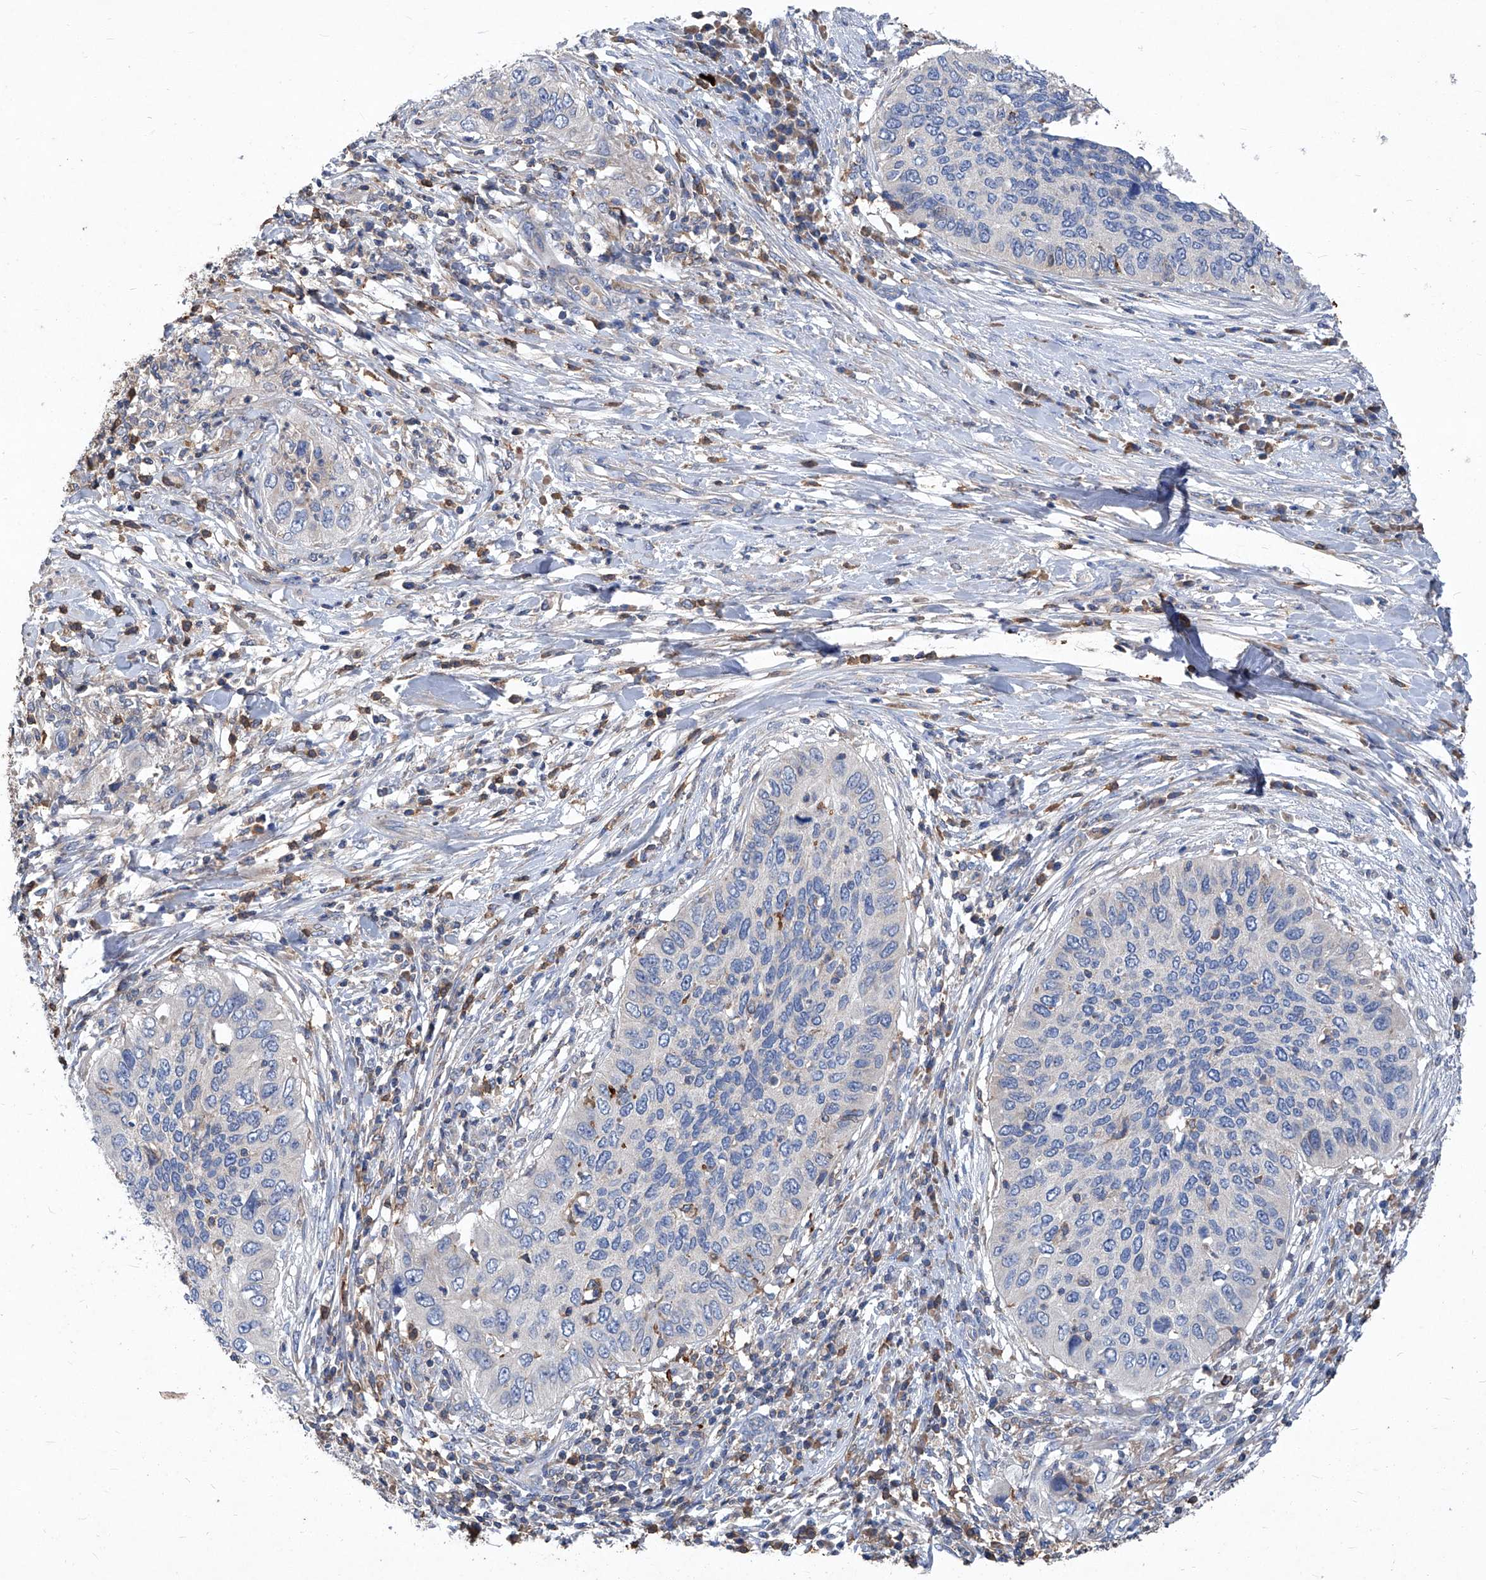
{"staining": {"intensity": "negative", "quantity": "none", "location": "none"}, "tissue": "cervical cancer", "cell_type": "Tumor cells", "image_type": "cancer", "snomed": [{"axis": "morphology", "description": "Squamous cell carcinoma, NOS"}, {"axis": "topography", "description": "Cervix"}], "caption": "Micrograph shows no protein expression in tumor cells of cervical squamous cell carcinoma tissue. (Stains: DAB immunohistochemistry (IHC) with hematoxylin counter stain, Microscopy: brightfield microscopy at high magnification).", "gene": "EPHA8", "patient": {"sex": "female", "age": 38}}